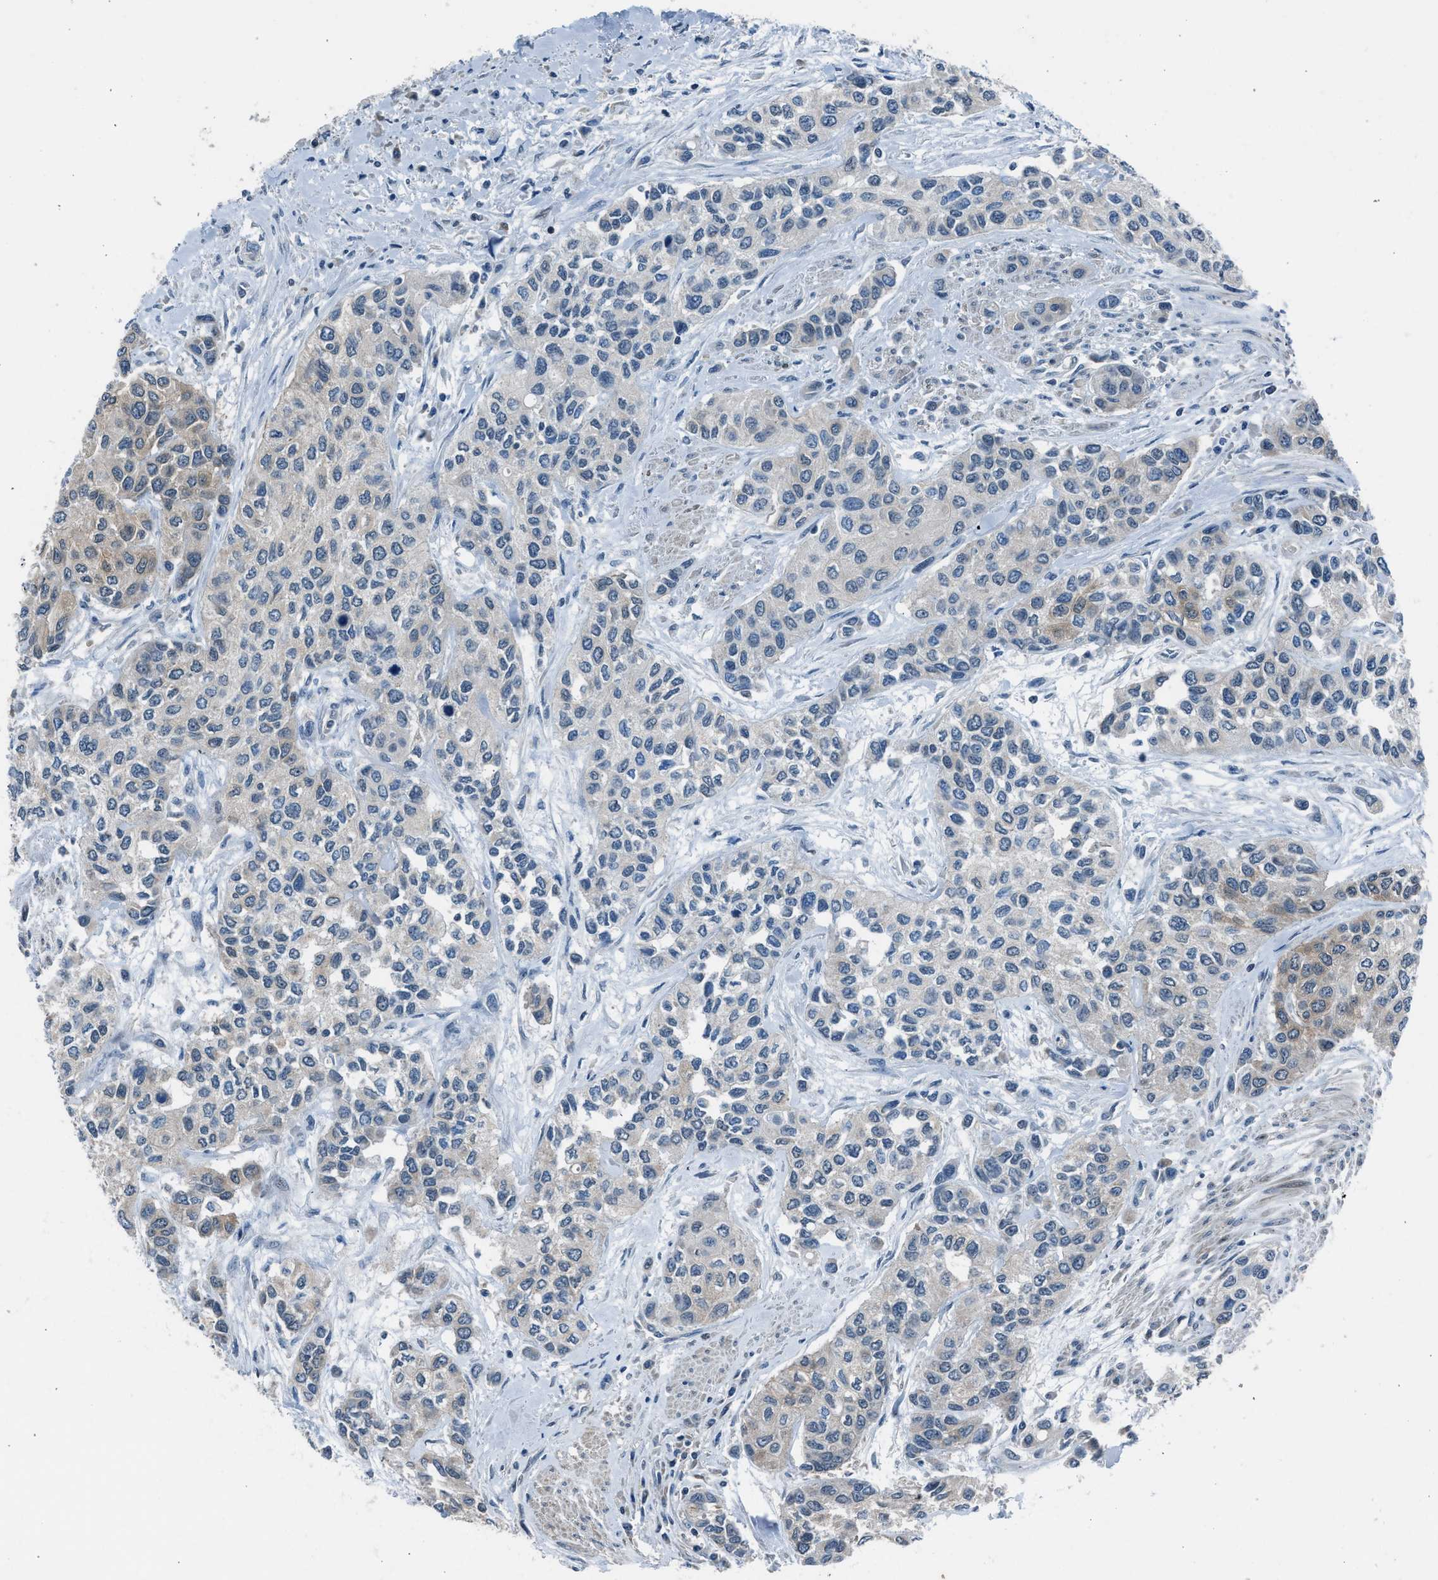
{"staining": {"intensity": "negative", "quantity": "none", "location": "none"}, "tissue": "urothelial cancer", "cell_type": "Tumor cells", "image_type": "cancer", "snomed": [{"axis": "morphology", "description": "Urothelial carcinoma, High grade"}, {"axis": "topography", "description": "Urinary bladder"}], "caption": "Immunohistochemical staining of urothelial cancer displays no significant positivity in tumor cells. (DAB (3,3'-diaminobenzidine) IHC, high magnification).", "gene": "LMLN", "patient": {"sex": "female", "age": 56}}